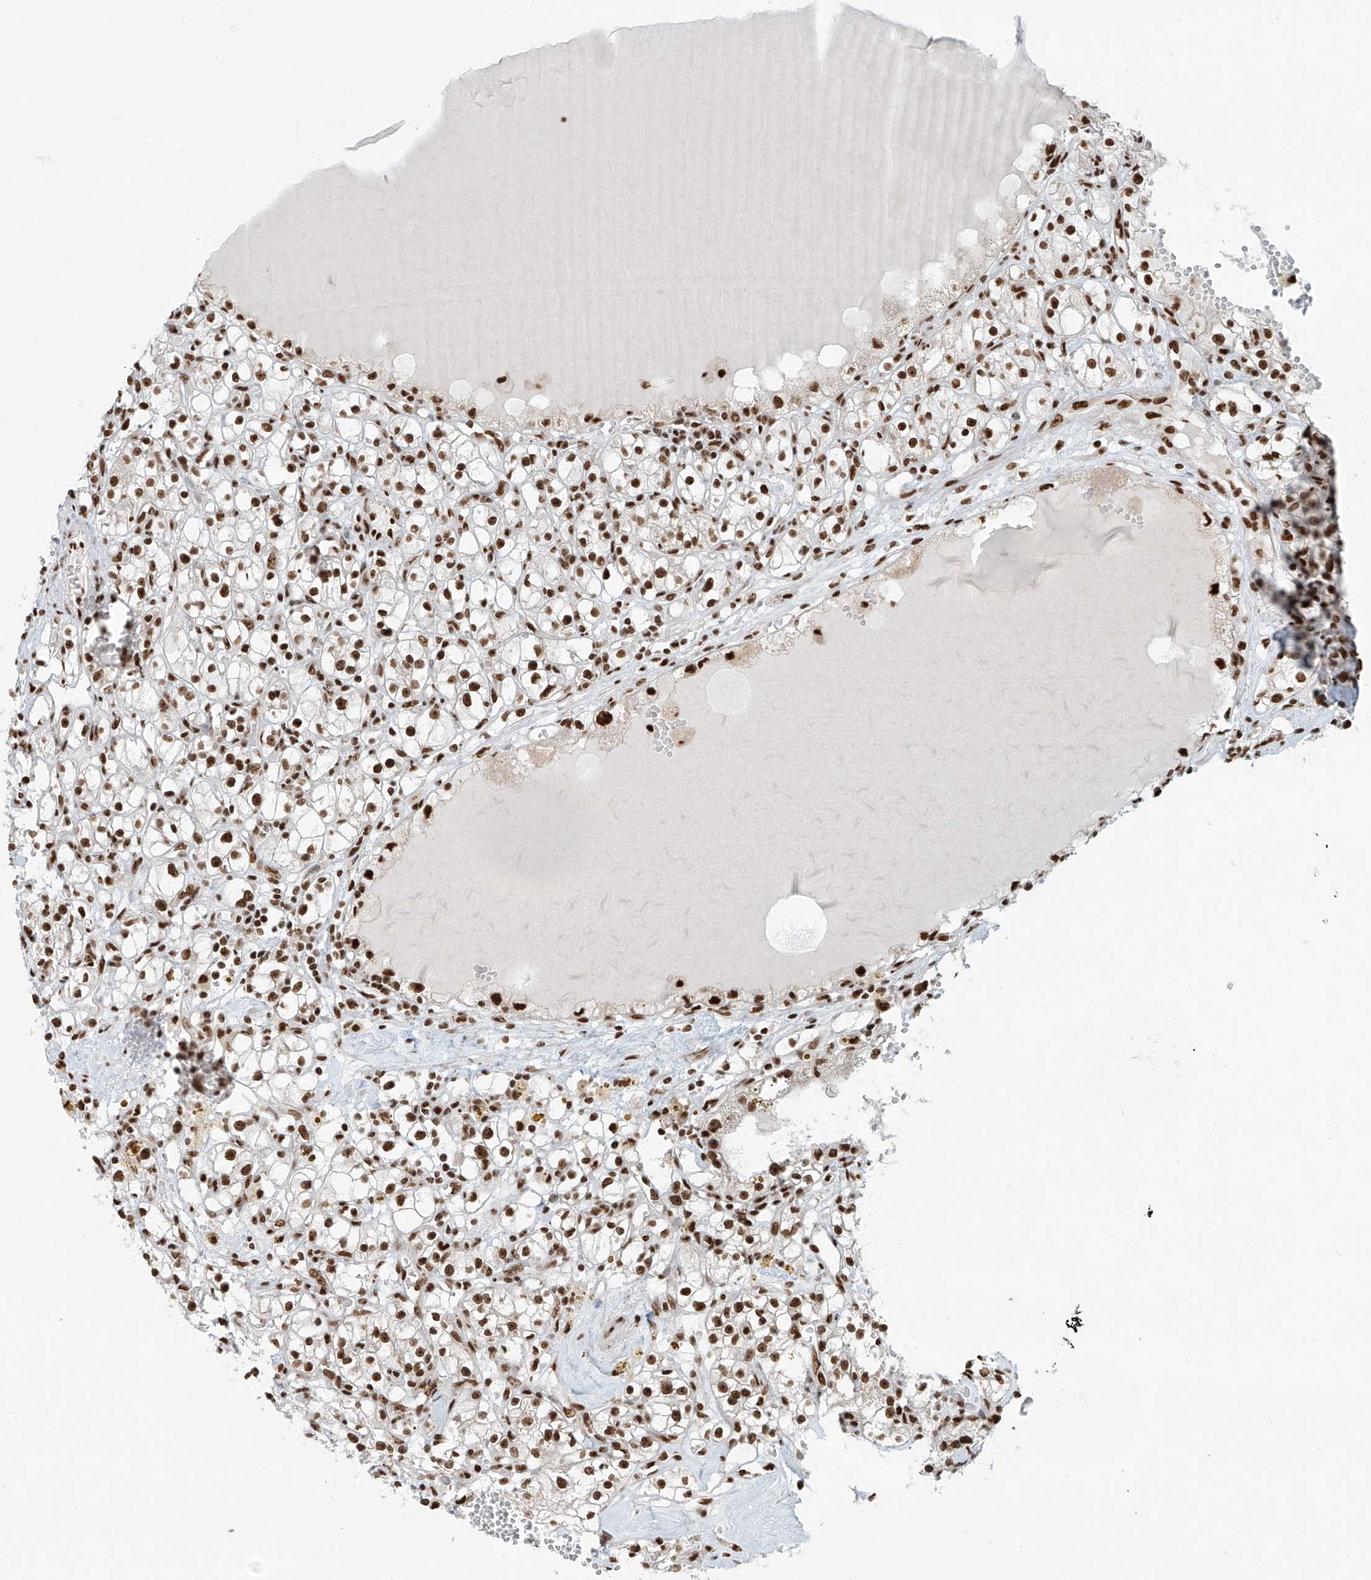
{"staining": {"intensity": "strong", "quantity": ">75%", "location": "nuclear"}, "tissue": "renal cancer", "cell_type": "Tumor cells", "image_type": "cancer", "snomed": [{"axis": "morphology", "description": "Adenocarcinoma, NOS"}, {"axis": "topography", "description": "Kidney"}], "caption": "This image exhibits IHC staining of human adenocarcinoma (renal), with high strong nuclear positivity in about >75% of tumor cells.", "gene": "FAM193B", "patient": {"sex": "male", "age": 56}}